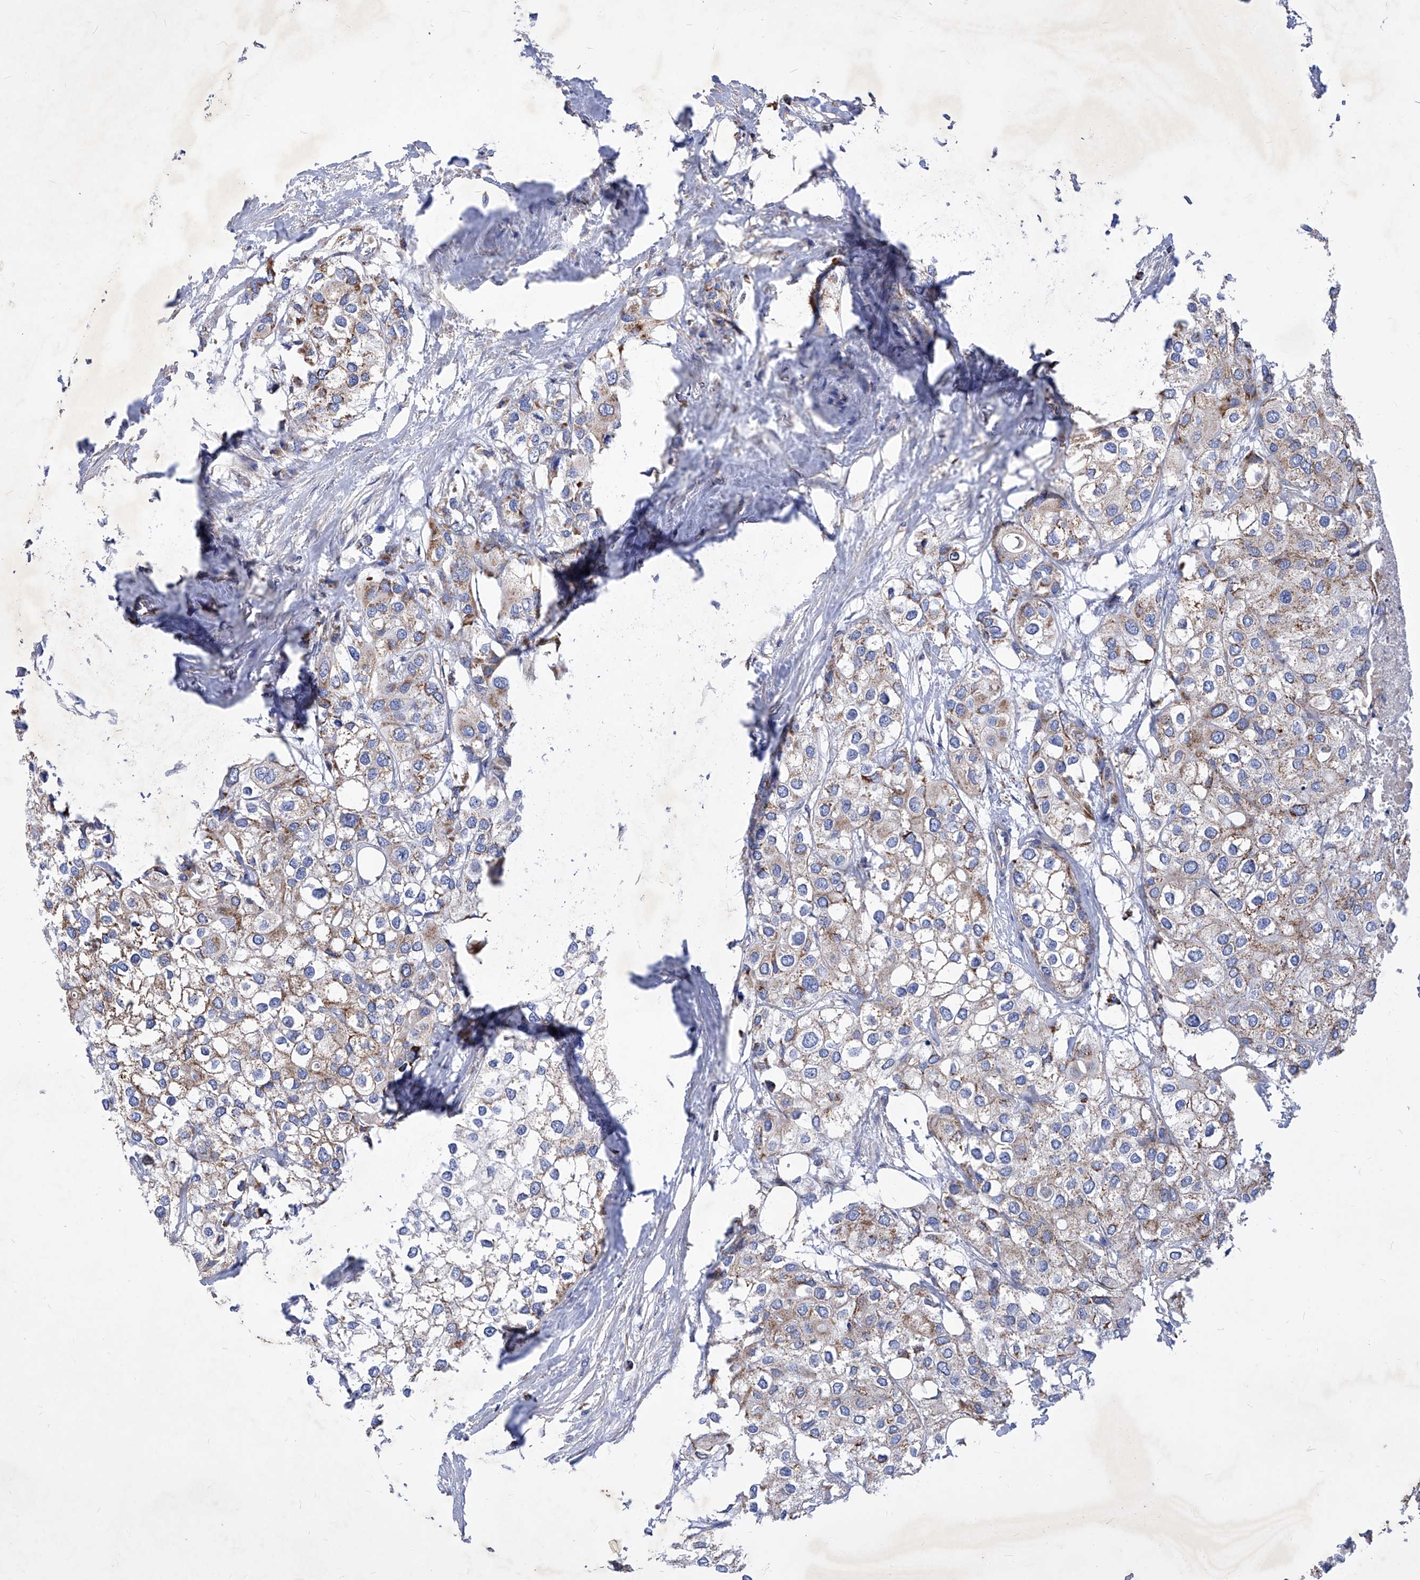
{"staining": {"intensity": "moderate", "quantity": ">75%", "location": "cytoplasmic/membranous"}, "tissue": "urothelial cancer", "cell_type": "Tumor cells", "image_type": "cancer", "snomed": [{"axis": "morphology", "description": "Urothelial carcinoma, High grade"}, {"axis": "topography", "description": "Urinary bladder"}], "caption": "Human urothelial carcinoma (high-grade) stained with a protein marker displays moderate staining in tumor cells.", "gene": "HRNR", "patient": {"sex": "male", "age": 64}}